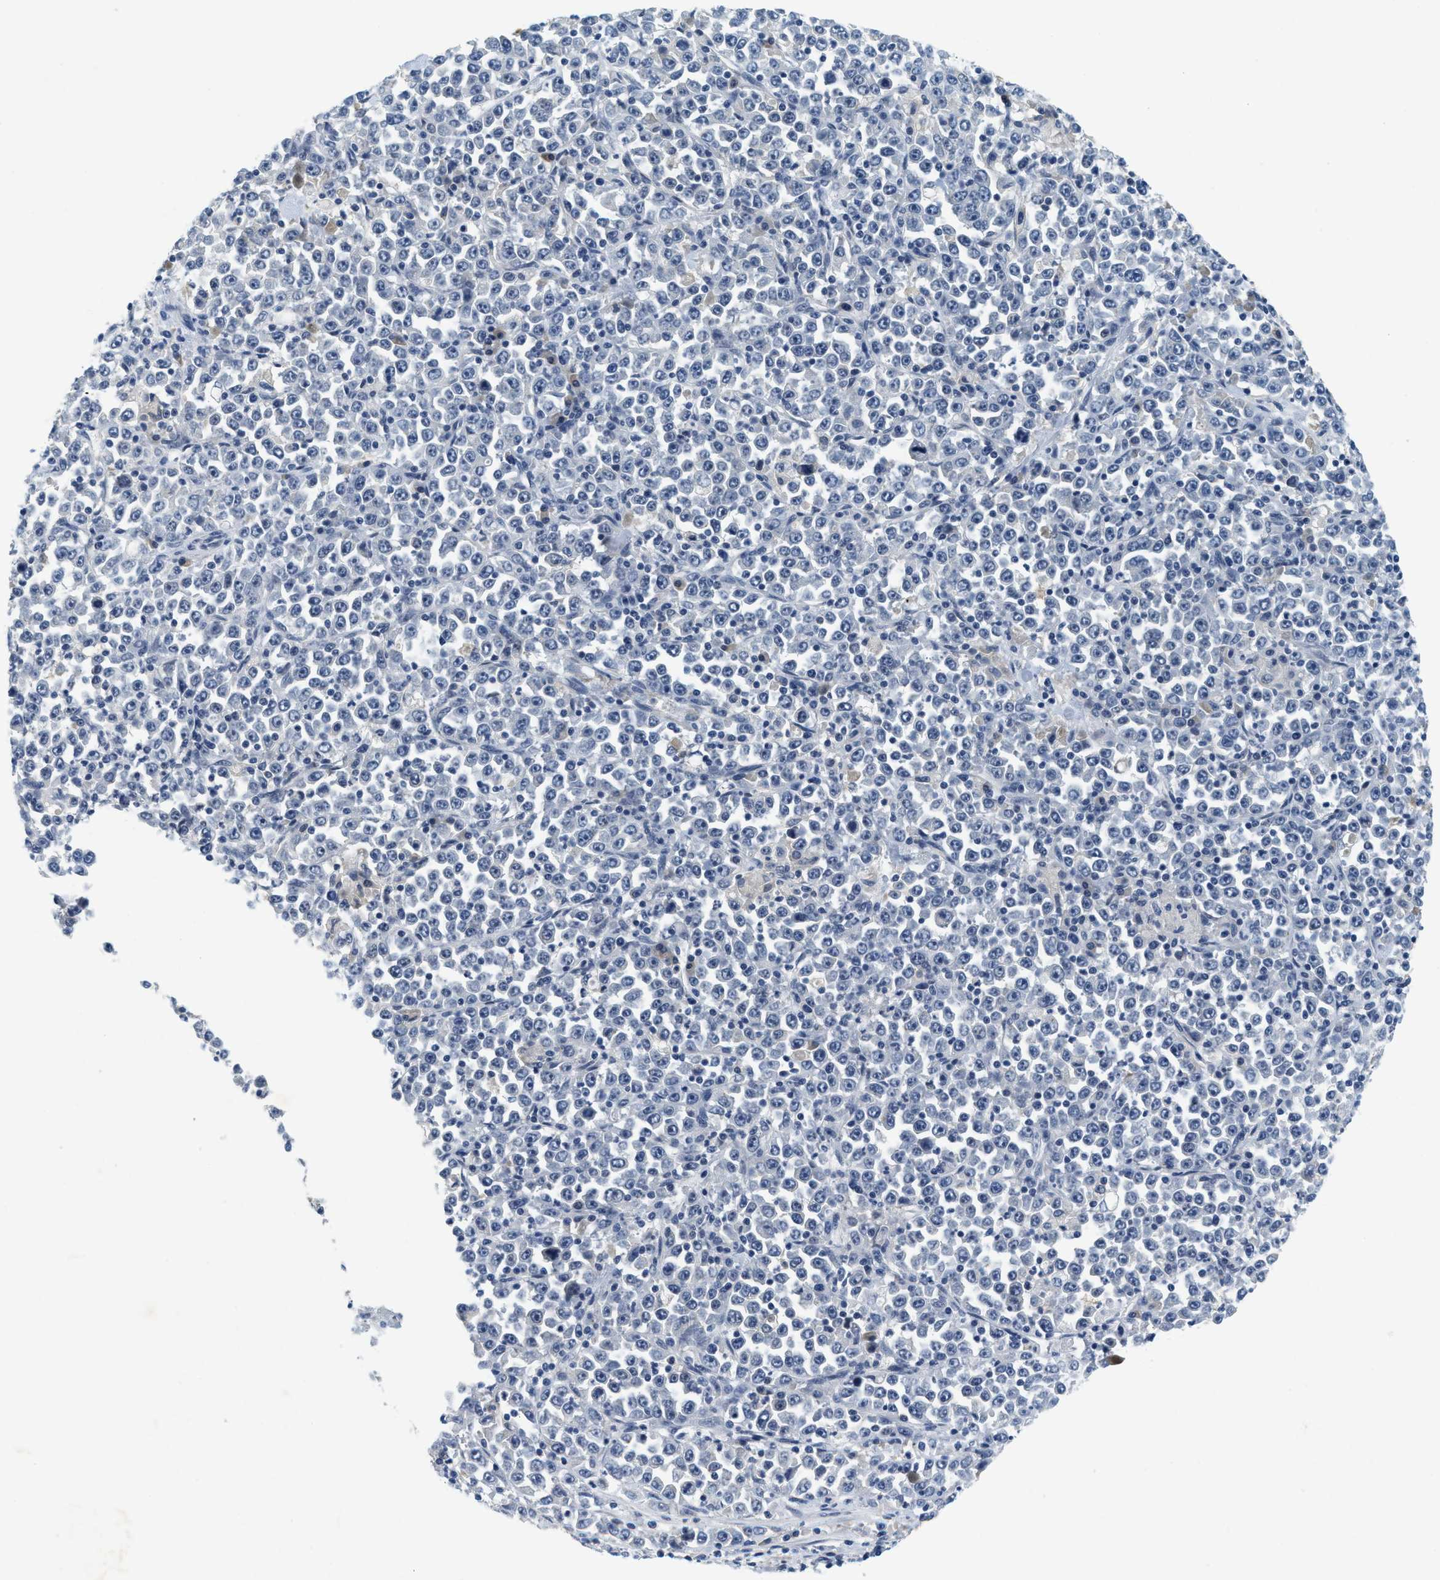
{"staining": {"intensity": "negative", "quantity": "none", "location": "none"}, "tissue": "stomach cancer", "cell_type": "Tumor cells", "image_type": "cancer", "snomed": [{"axis": "morphology", "description": "Normal tissue, NOS"}, {"axis": "morphology", "description": "Adenocarcinoma, NOS"}, {"axis": "topography", "description": "Stomach, upper"}, {"axis": "topography", "description": "Stomach"}], "caption": "Immunohistochemistry (IHC) image of neoplastic tissue: human adenocarcinoma (stomach) stained with DAB (3,3'-diaminobenzidine) shows no significant protein expression in tumor cells.", "gene": "MZF1", "patient": {"sex": "male", "age": 59}}